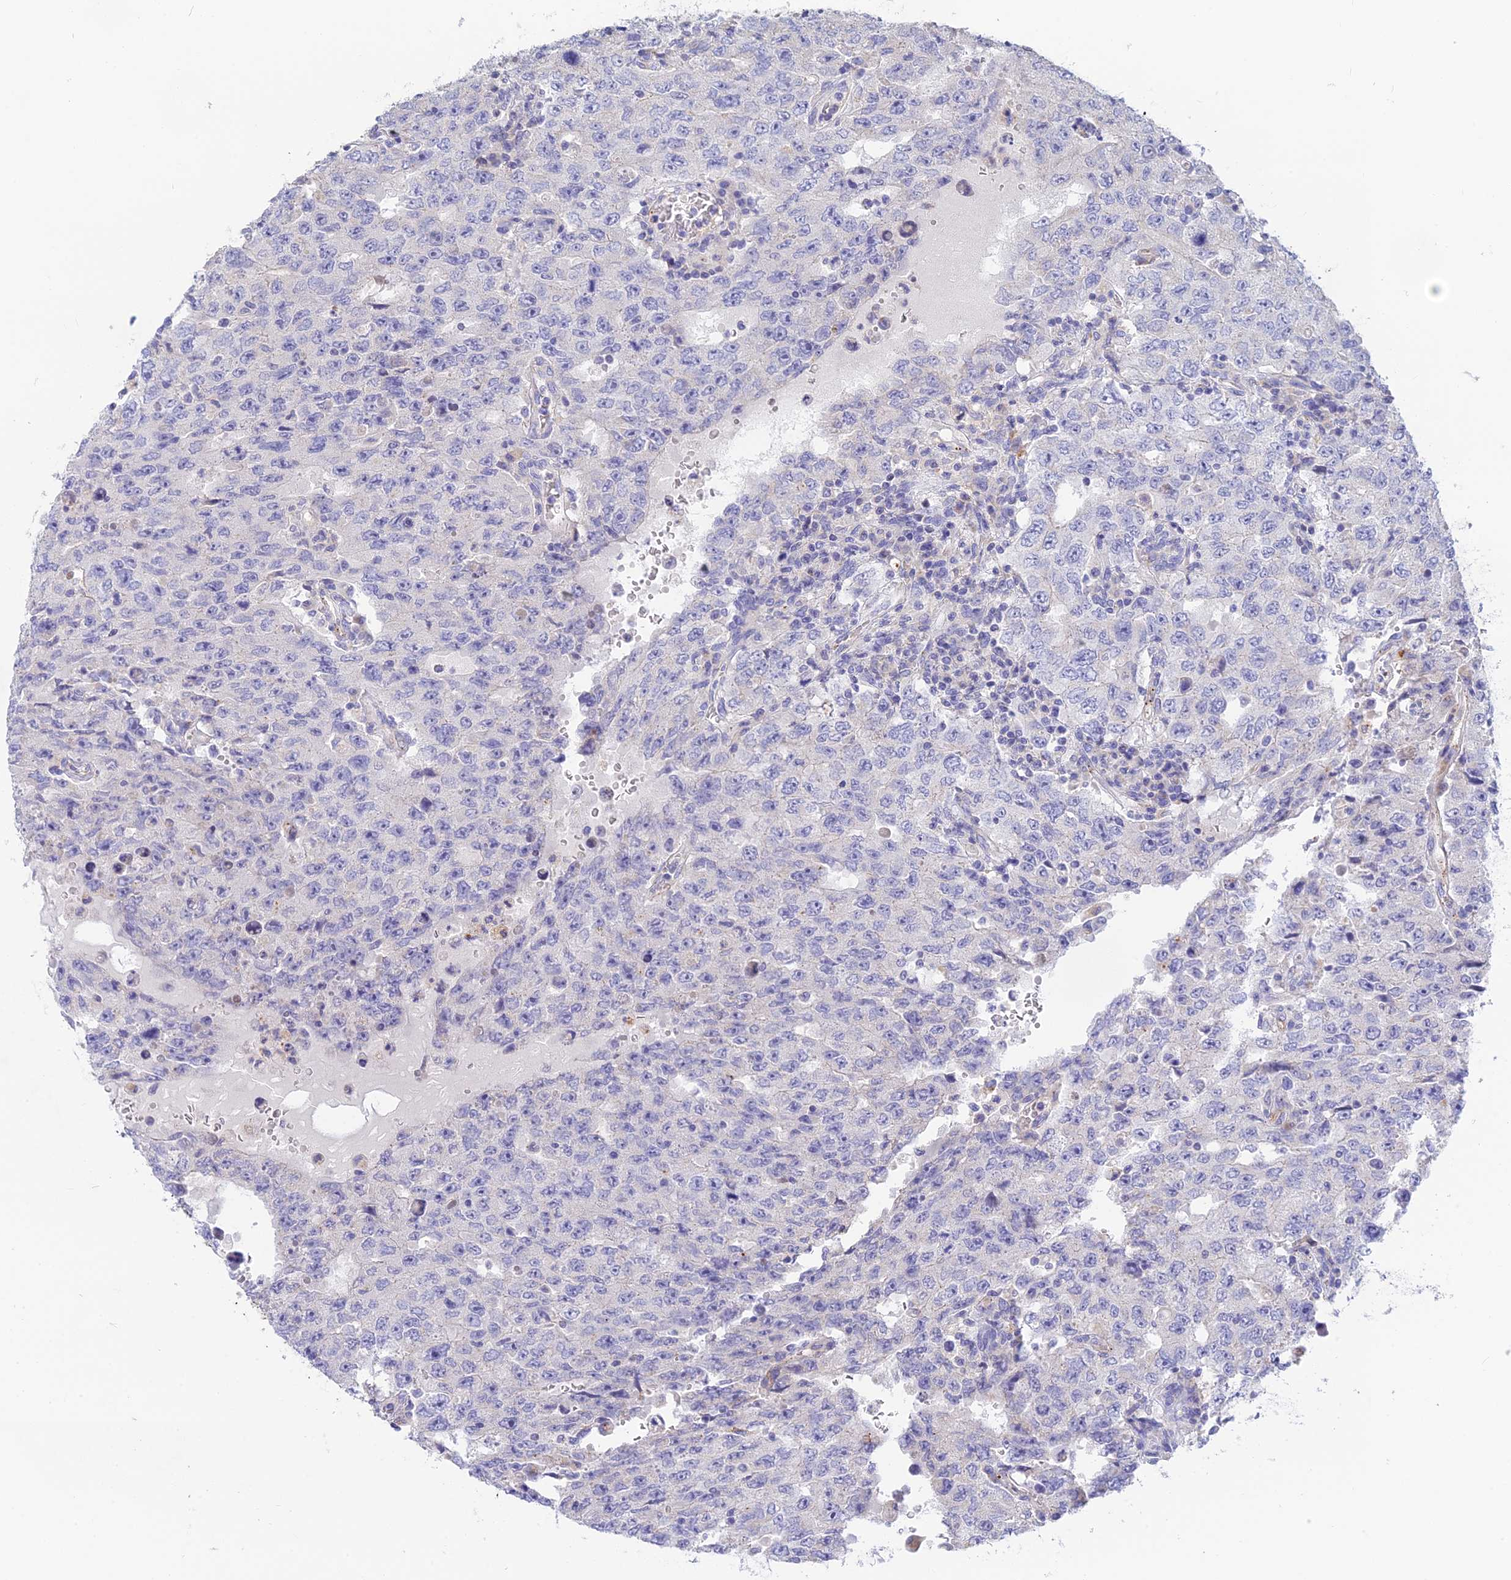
{"staining": {"intensity": "negative", "quantity": "none", "location": "none"}, "tissue": "testis cancer", "cell_type": "Tumor cells", "image_type": "cancer", "snomed": [{"axis": "morphology", "description": "Carcinoma, Embryonal, NOS"}, {"axis": "topography", "description": "Testis"}], "caption": "IHC of human testis cancer (embryonal carcinoma) displays no expression in tumor cells.", "gene": "WDR6", "patient": {"sex": "male", "age": 26}}